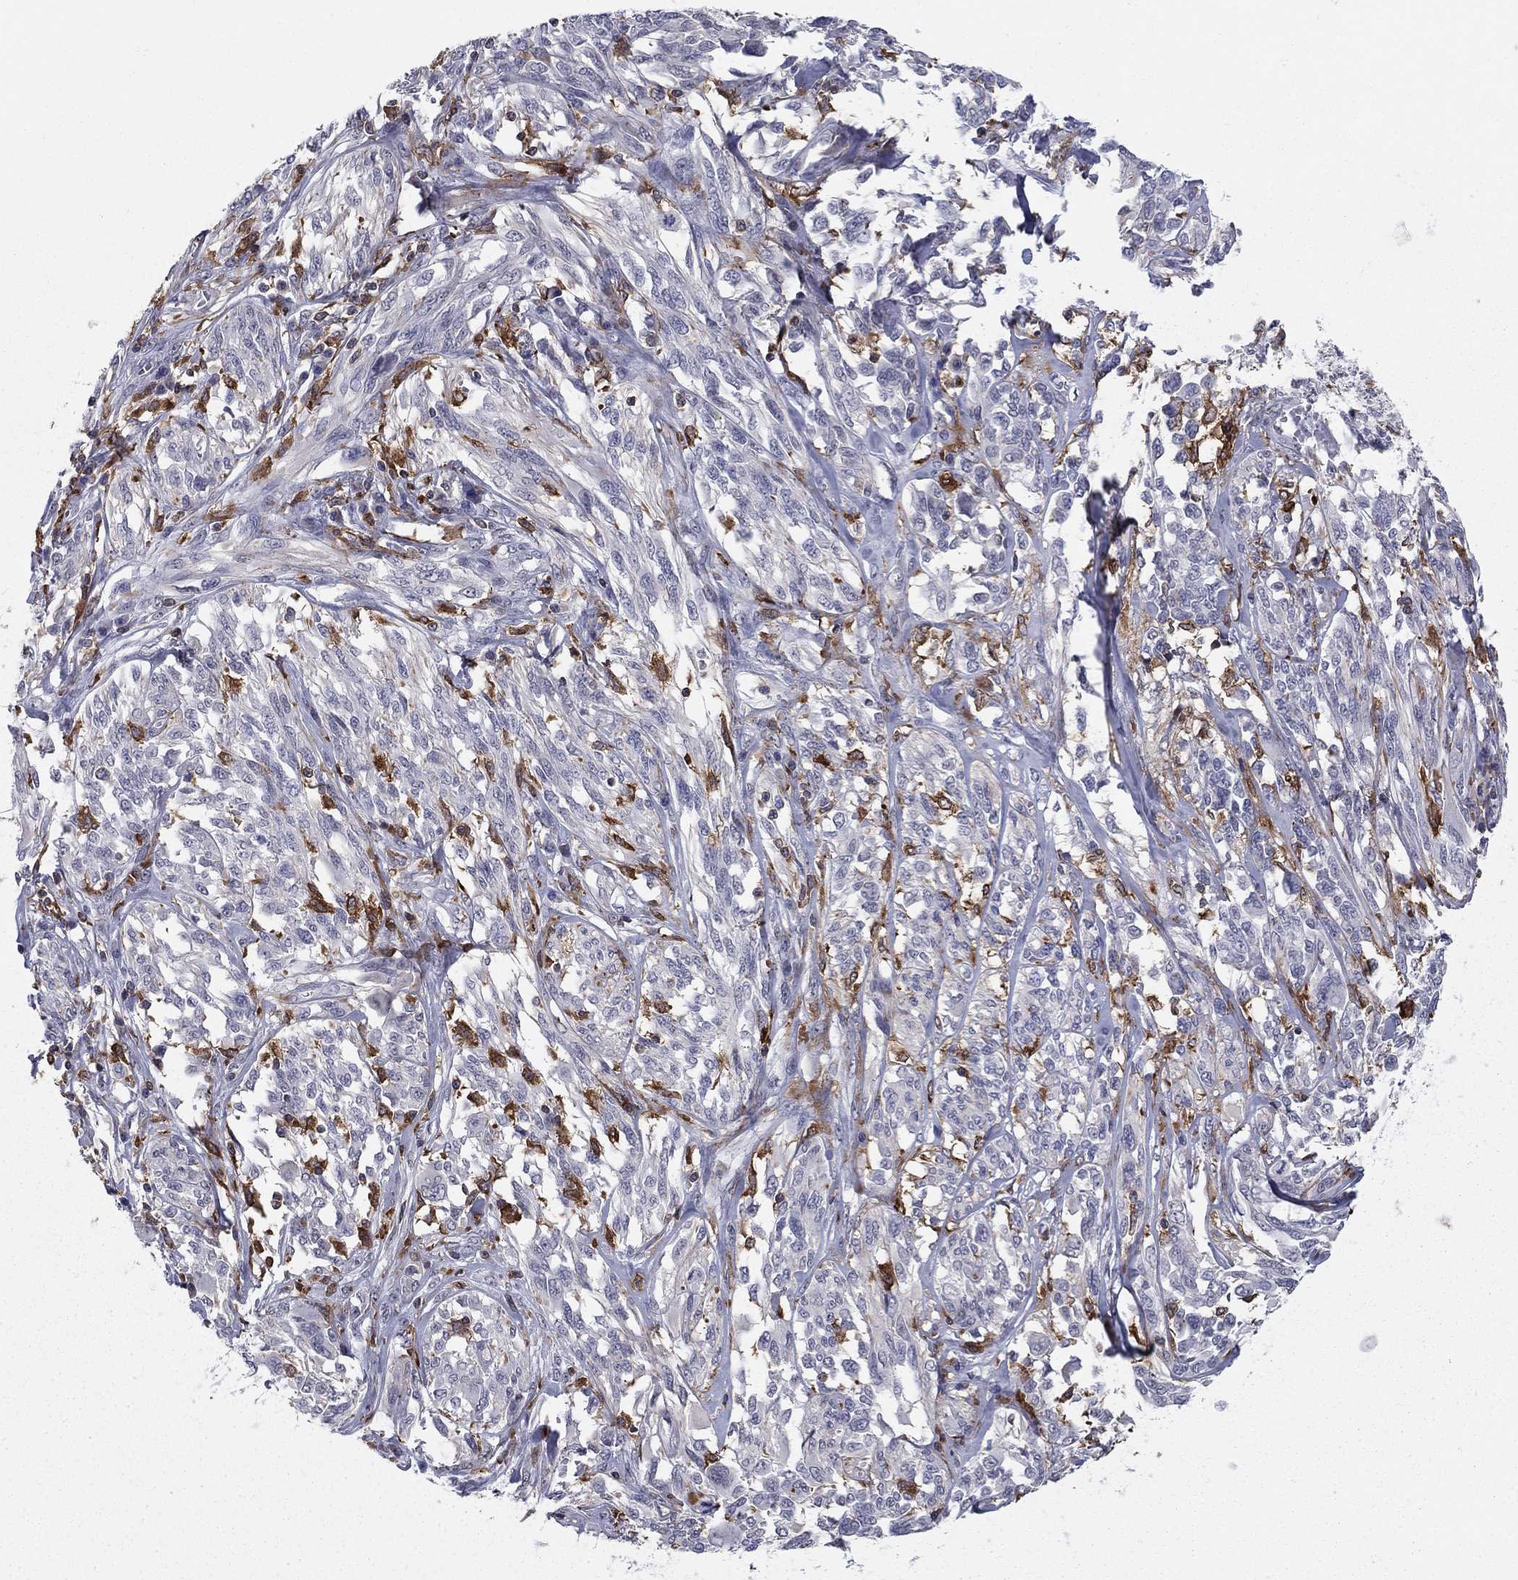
{"staining": {"intensity": "negative", "quantity": "none", "location": "none"}, "tissue": "melanoma", "cell_type": "Tumor cells", "image_type": "cancer", "snomed": [{"axis": "morphology", "description": "Malignant melanoma, NOS"}, {"axis": "topography", "description": "Skin"}], "caption": "A micrograph of melanoma stained for a protein demonstrates no brown staining in tumor cells.", "gene": "PLCB2", "patient": {"sex": "female", "age": 91}}